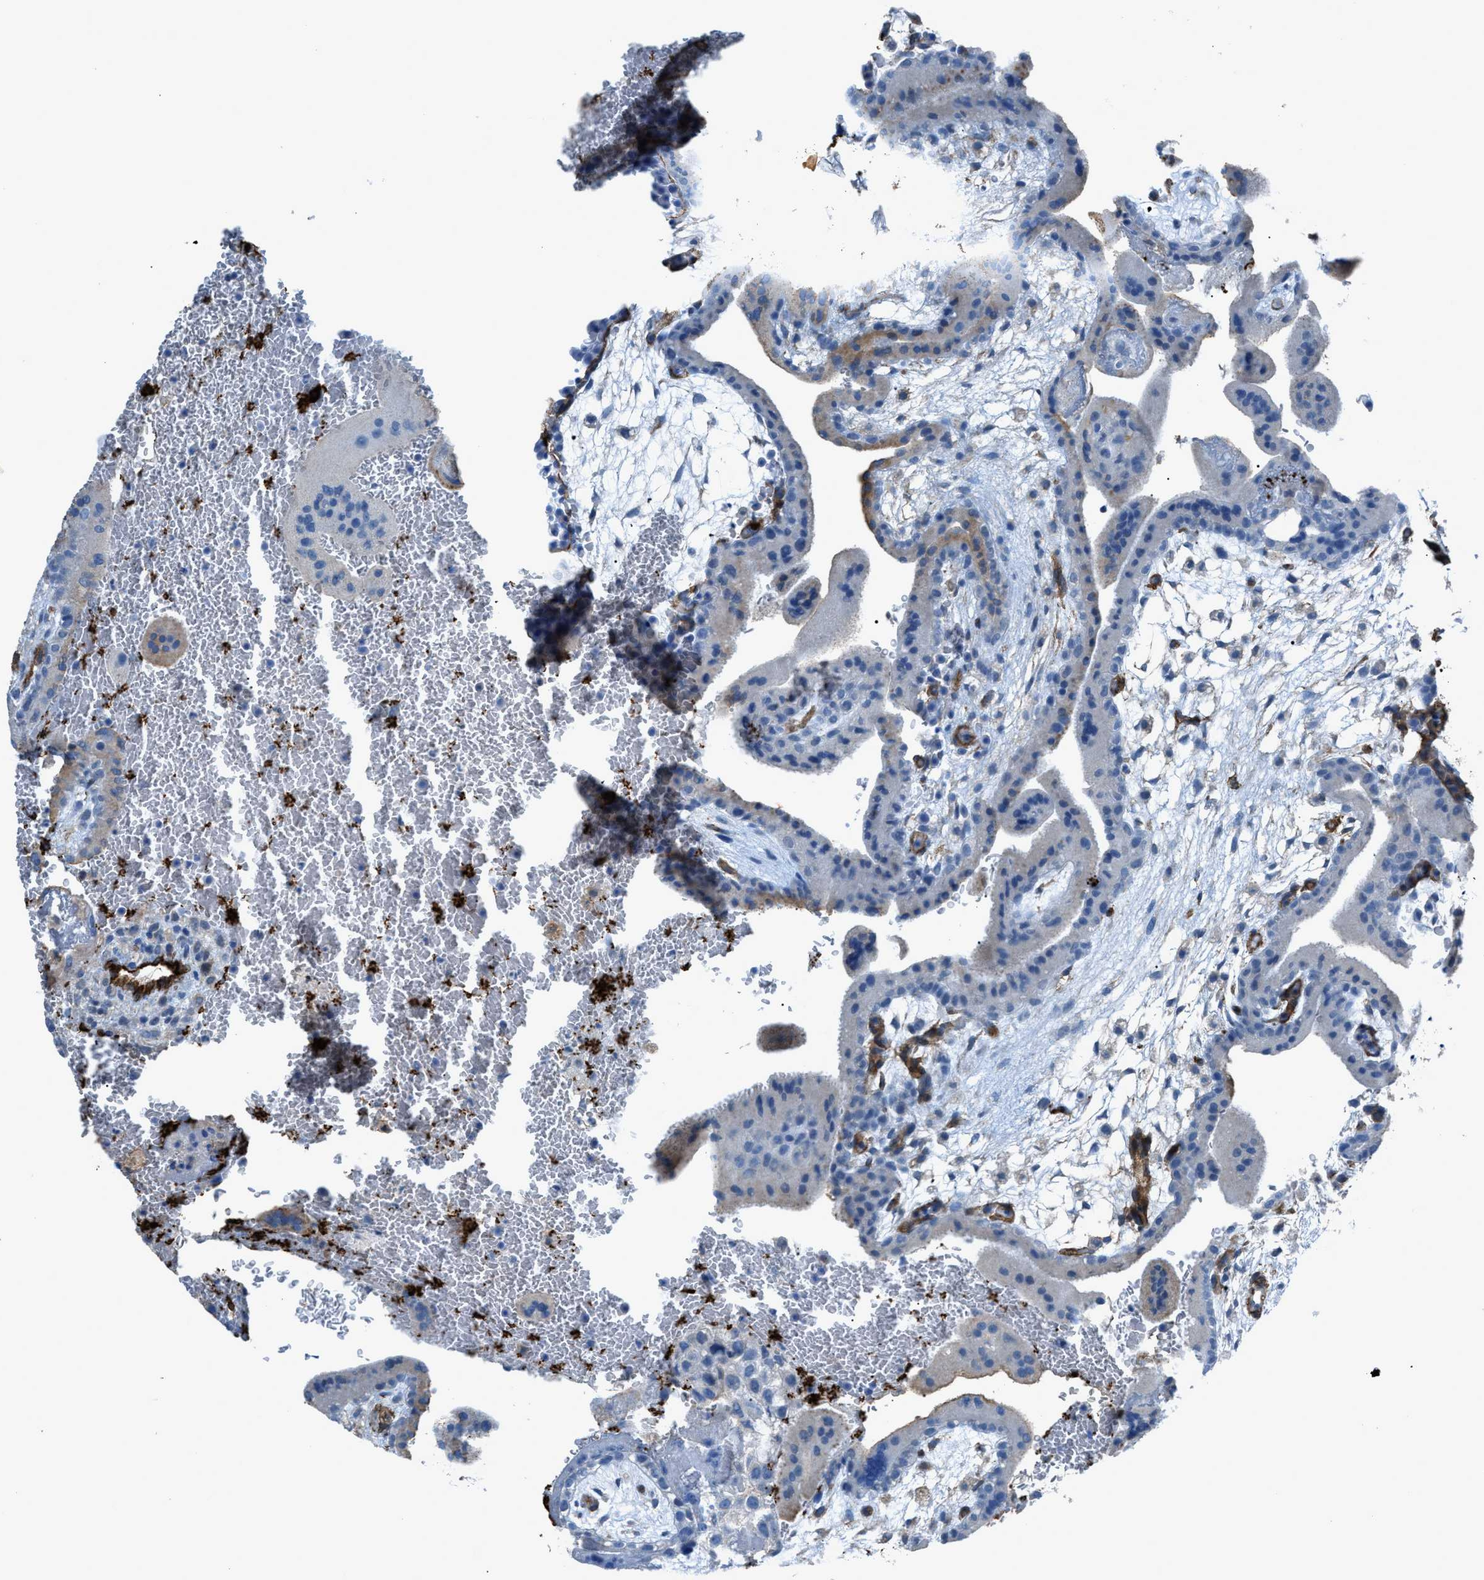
{"staining": {"intensity": "weak", "quantity": "<25%", "location": "cytoplasmic/membranous"}, "tissue": "placenta", "cell_type": "Decidual cells", "image_type": "normal", "snomed": [{"axis": "morphology", "description": "Normal tissue, NOS"}, {"axis": "topography", "description": "Placenta"}], "caption": "DAB immunohistochemical staining of benign human placenta displays no significant positivity in decidual cells. The staining is performed using DAB (3,3'-diaminobenzidine) brown chromogen with nuclei counter-stained in using hematoxylin.", "gene": "SLC22A15", "patient": {"sex": "female", "age": 35}}